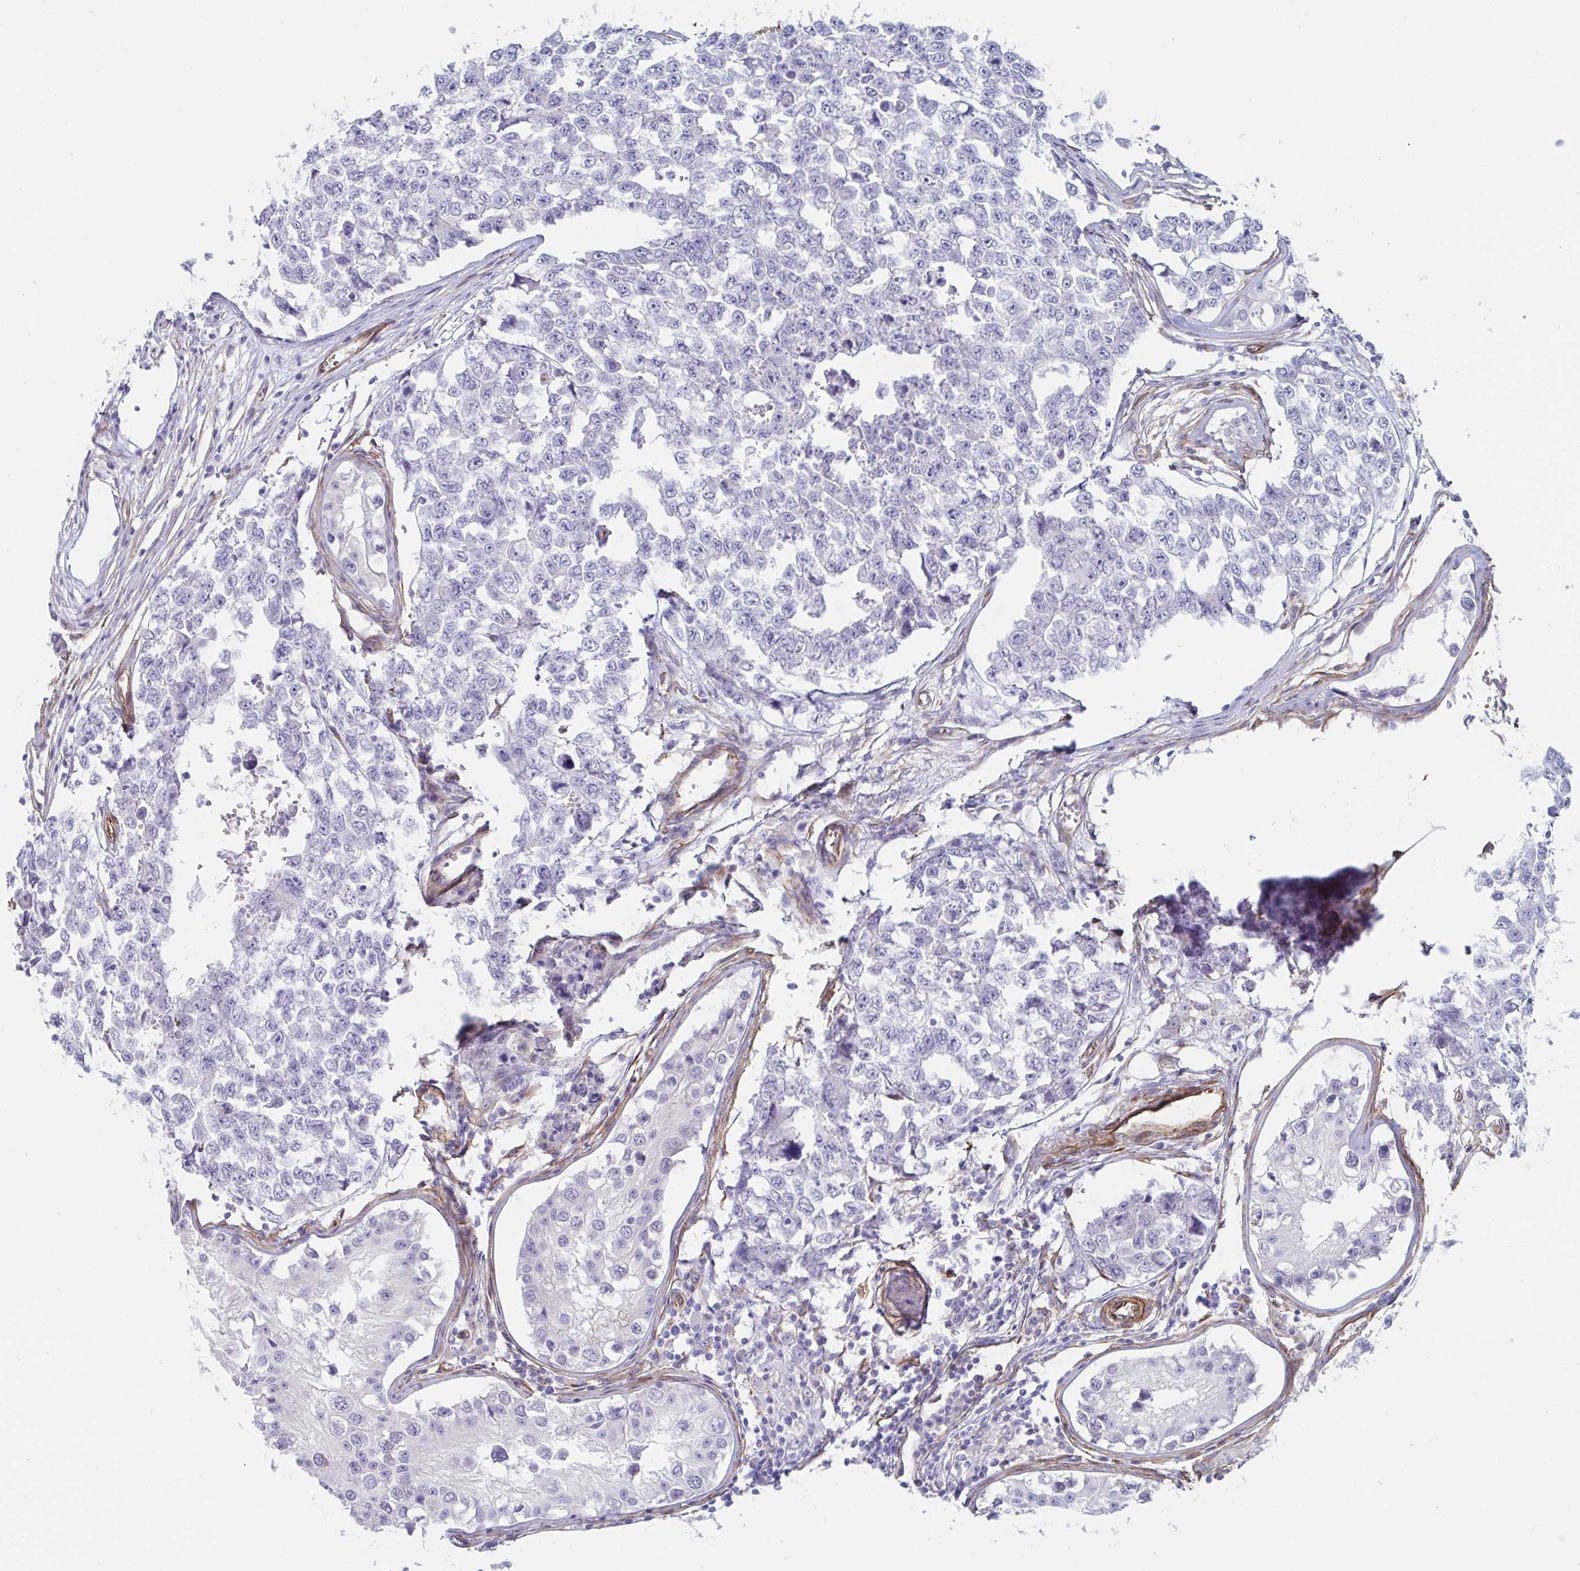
{"staining": {"intensity": "negative", "quantity": "none", "location": "none"}, "tissue": "testis cancer", "cell_type": "Tumor cells", "image_type": "cancer", "snomed": [{"axis": "morphology", "description": "Carcinoma, Embryonal, NOS"}, {"axis": "topography", "description": "Testis"}], "caption": "DAB immunohistochemical staining of human testis cancer reveals no significant expression in tumor cells.", "gene": "CITED4", "patient": {"sex": "male", "age": 18}}